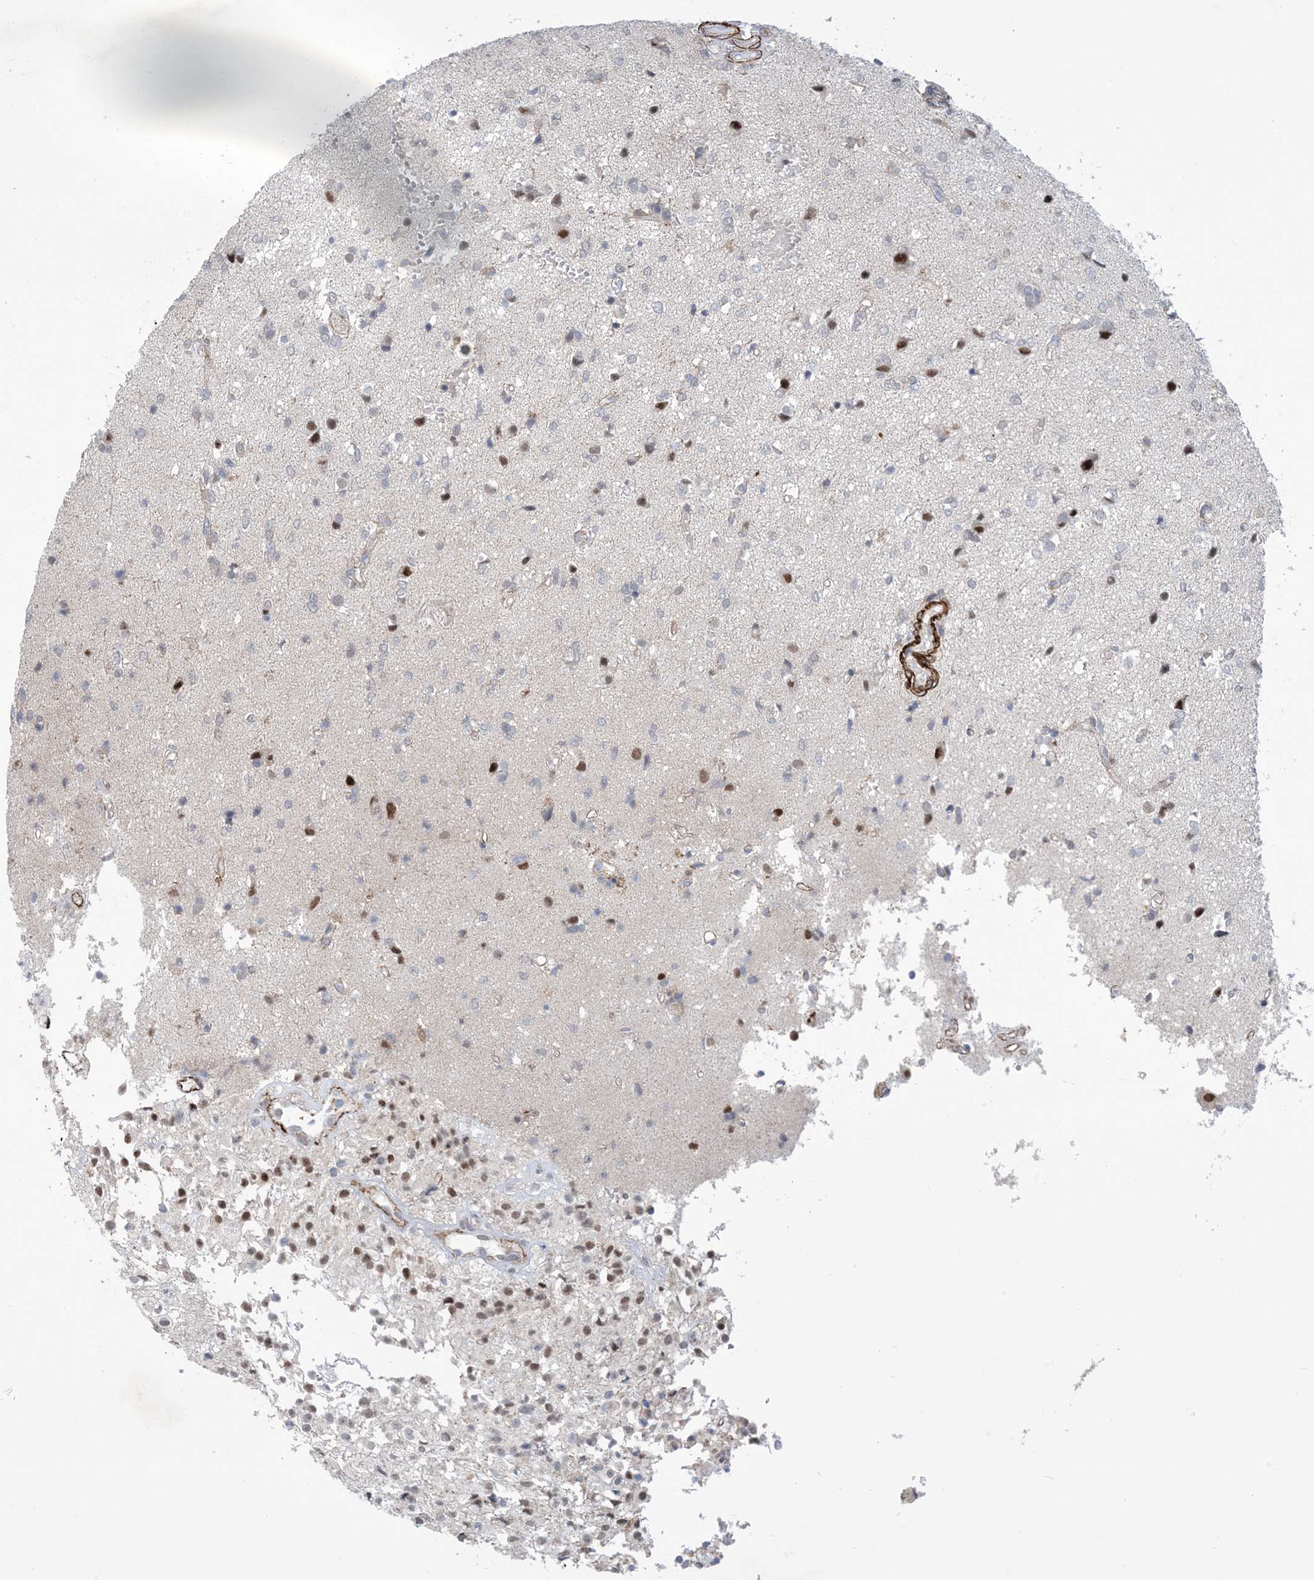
{"staining": {"intensity": "moderate", "quantity": "<25%", "location": "nuclear"}, "tissue": "glioma", "cell_type": "Tumor cells", "image_type": "cancer", "snomed": [{"axis": "morphology", "description": "Glioma, malignant, High grade"}, {"axis": "topography", "description": "Brain"}], "caption": "Human glioma stained for a protein (brown) exhibits moderate nuclear positive staining in approximately <25% of tumor cells.", "gene": "ZNF8", "patient": {"sex": "female", "age": 59}}